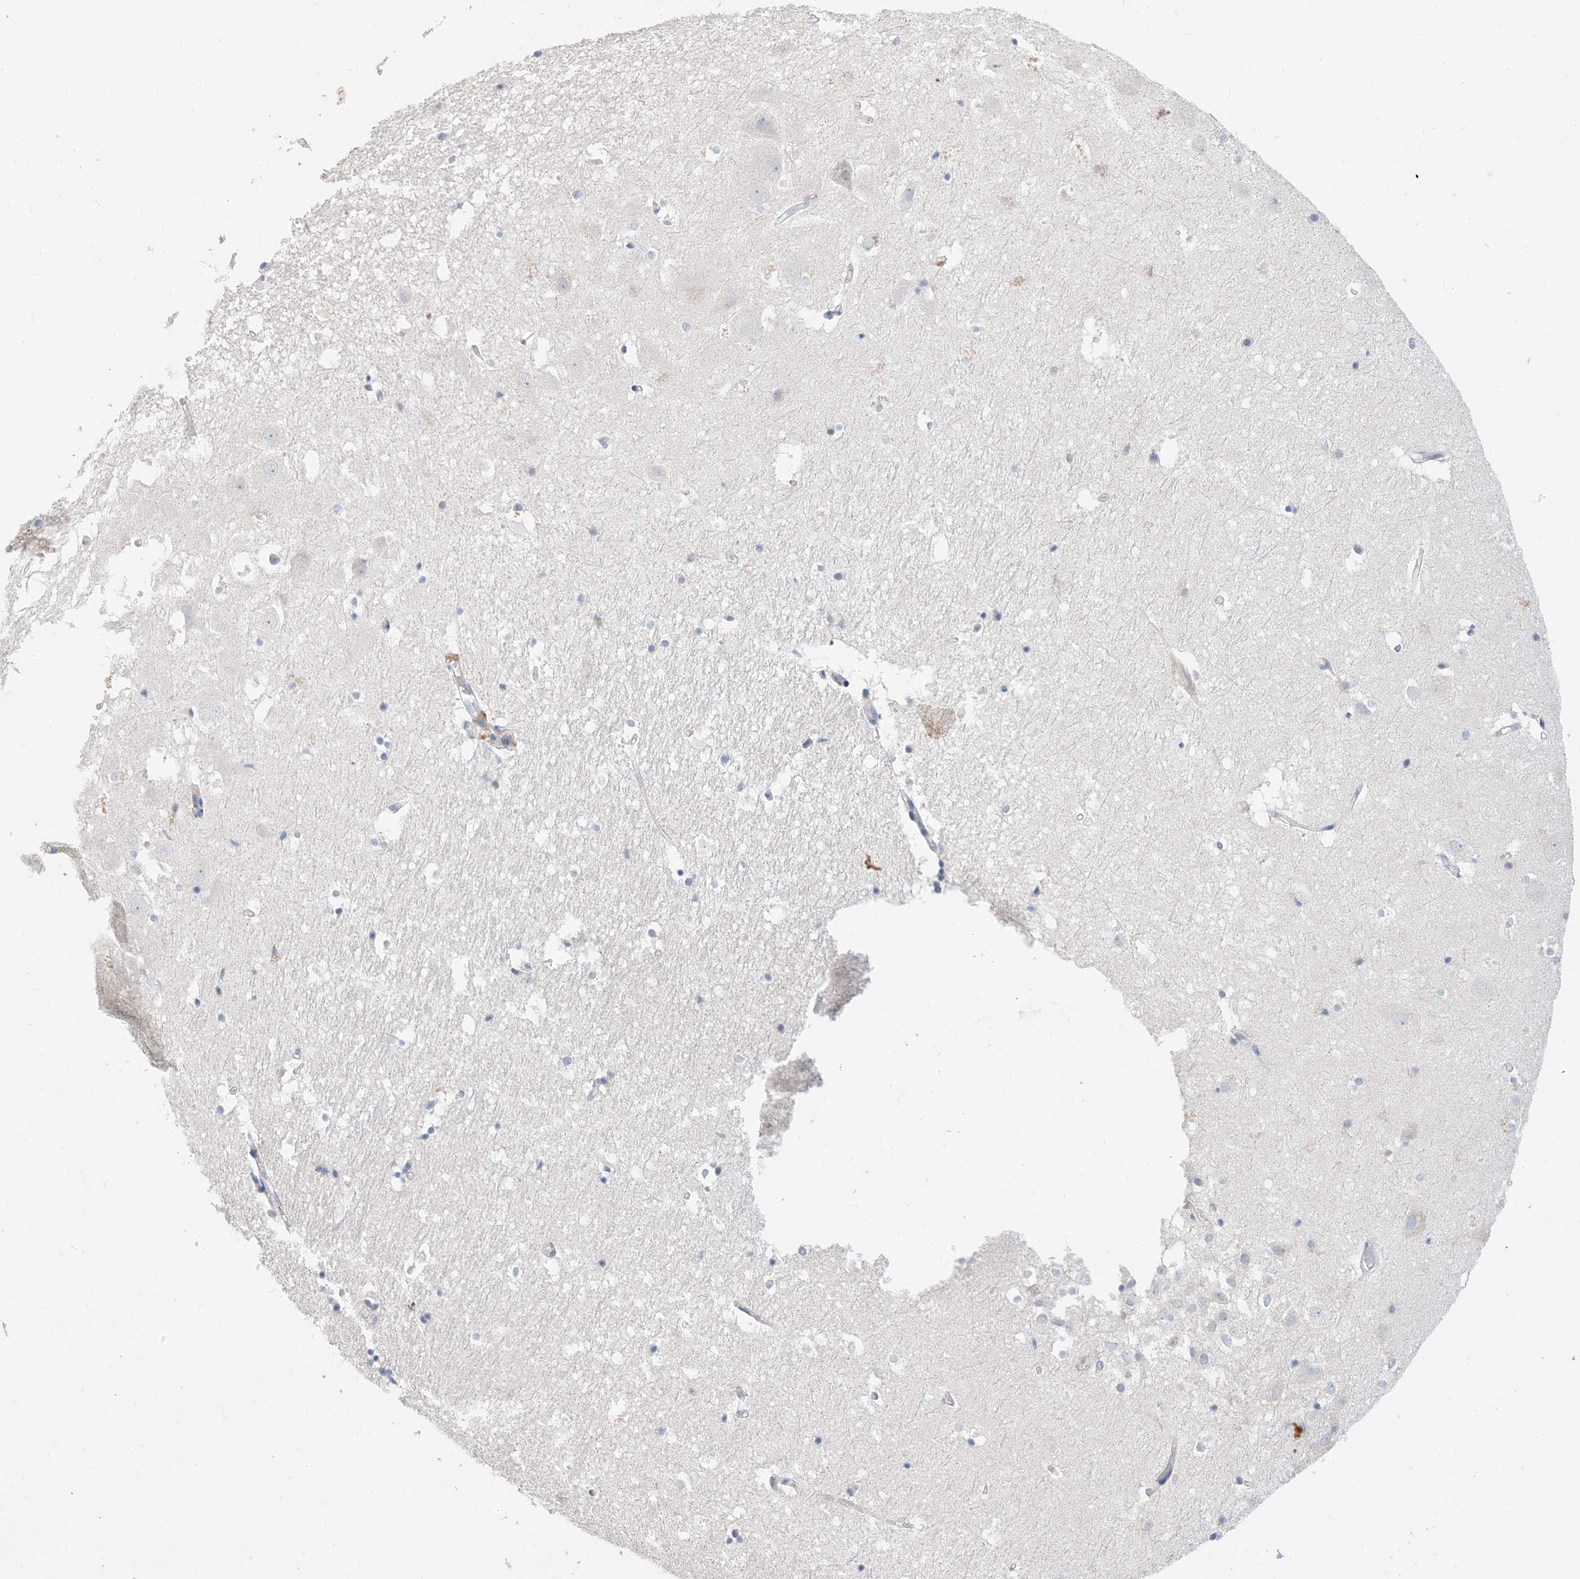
{"staining": {"intensity": "negative", "quantity": "none", "location": "none"}, "tissue": "hippocampus", "cell_type": "Glial cells", "image_type": "normal", "snomed": [{"axis": "morphology", "description": "Normal tissue, NOS"}, {"axis": "topography", "description": "Hippocampus"}], "caption": "Normal hippocampus was stained to show a protein in brown. There is no significant expression in glial cells.", "gene": "KPRP", "patient": {"sex": "female", "age": 52}}